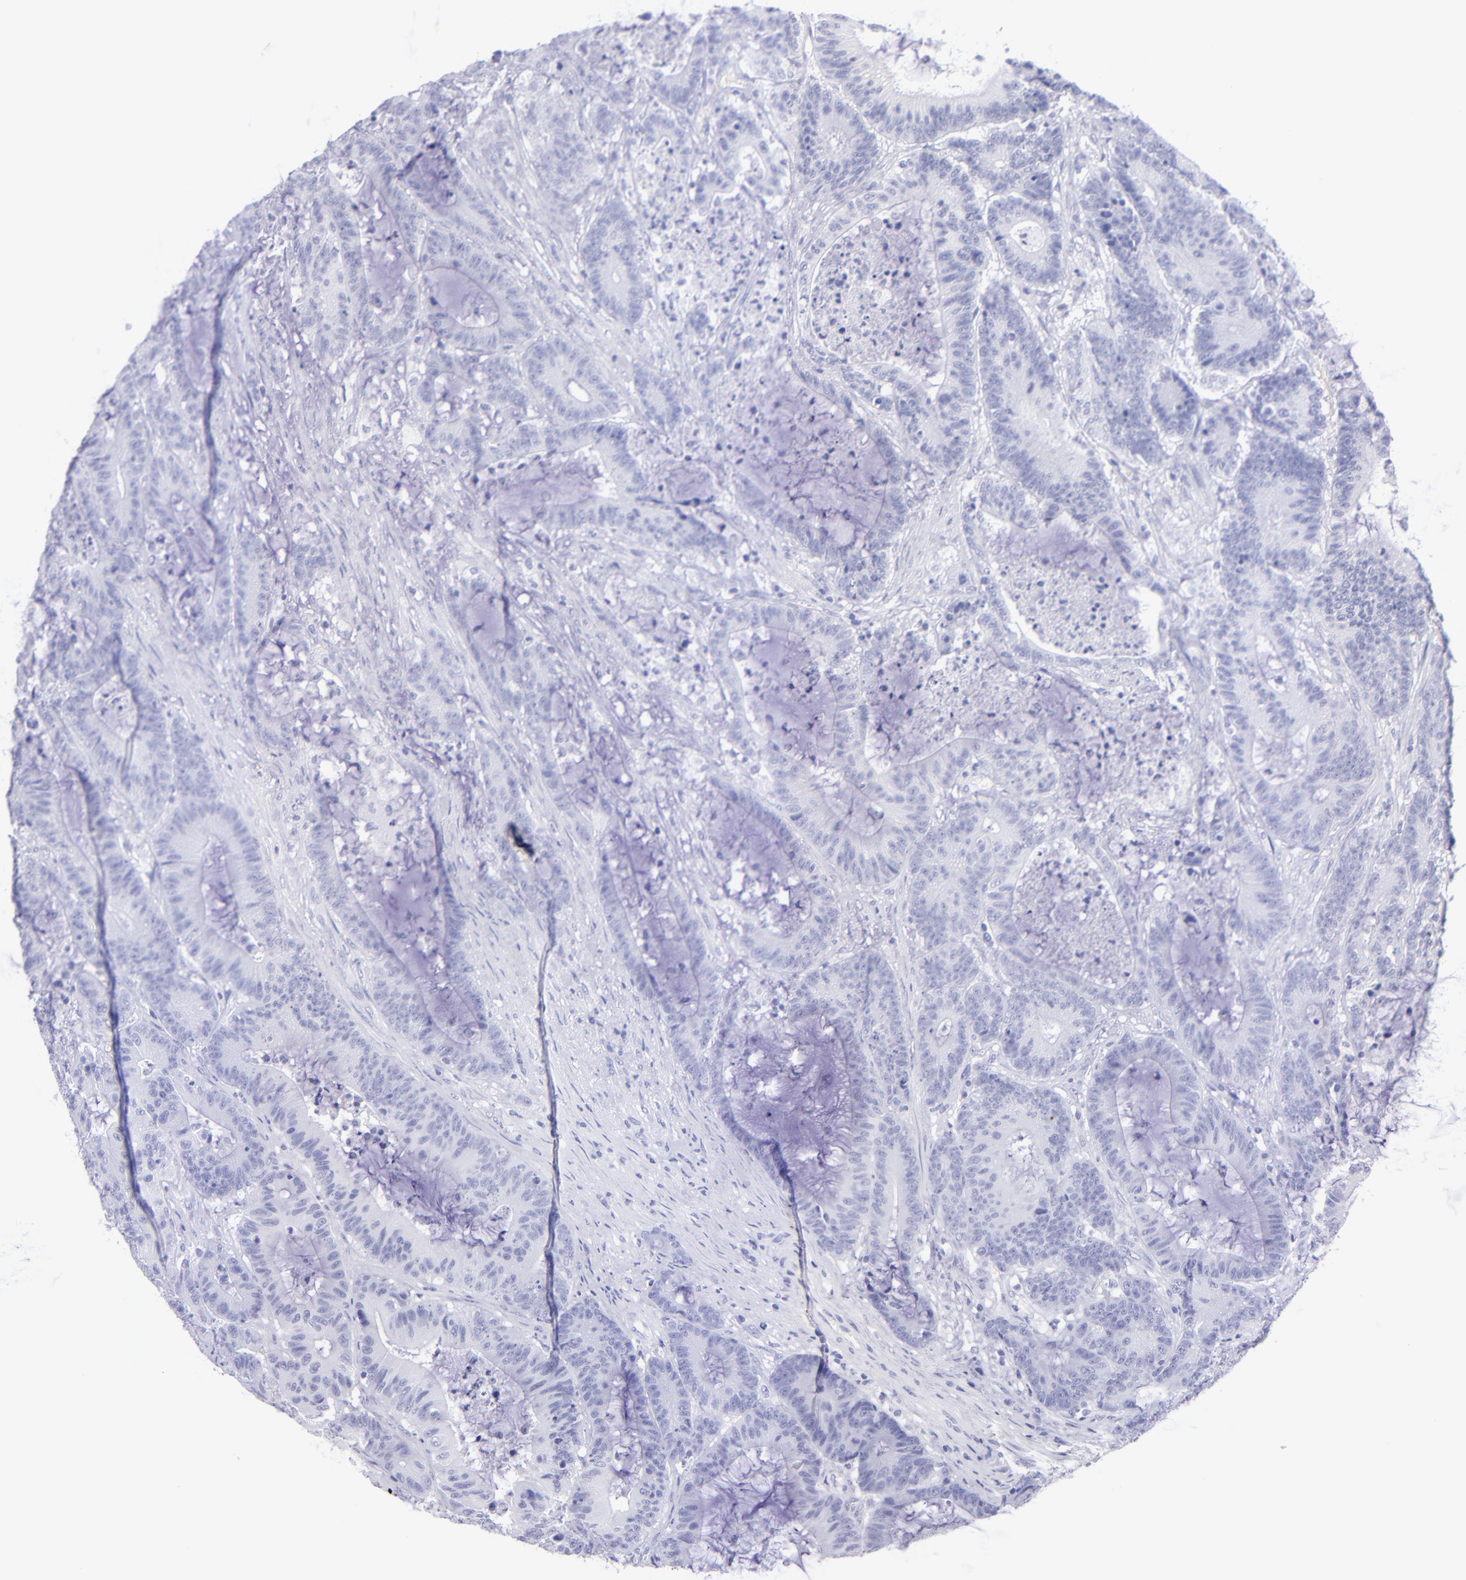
{"staining": {"intensity": "negative", "quantity": "none", "location": "none"}, "tissue": "colorectal cancer", "cell_type": "Tumor cells", "image_type": "cancer", "snomed": [{"axis": "morphology", "description": "Adenocarcinoma, NOS"}, {"axis": "topography", "description": "Colon"}], "caption": "Tumor cells show no significant positivity in colorectal cancer (adenocarcinoma).", "gene": "CNP", "patient": {"sex": "female", "age": 84}}